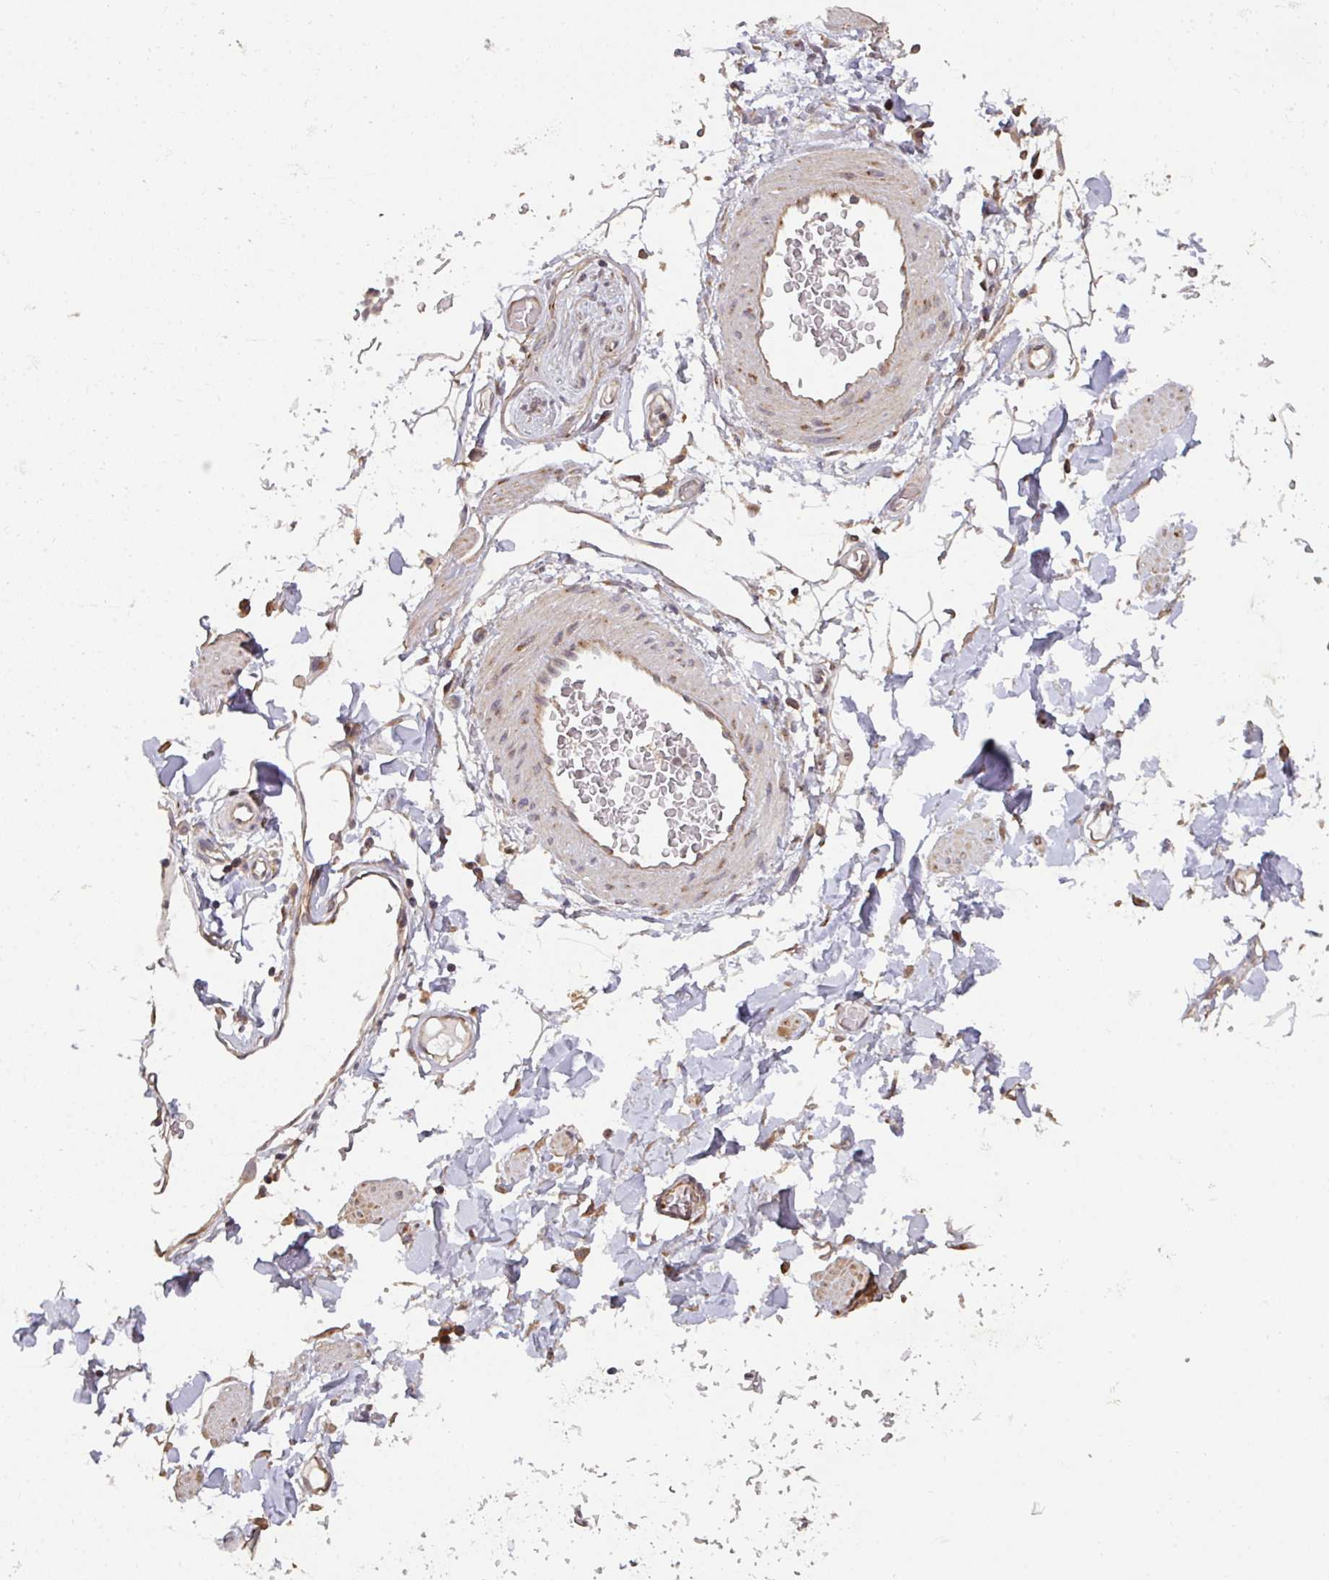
{"staining": {"intensity": "weak", "quantity": "<25%", "location": "cytoplasmic/membranous"}, "tissue": "adipose tissue", "cell_type": "Adipocytes", "image_type": "normal", "snomed": [{"axis": "morphology", "description": "Normal tissue, NOS"}, {"axis": "topography", "description": "Vulva"}, {"axis": "topography", "description": "Peripheral nerve tissue"}], "caption": "The immunohistochemistry photomicrograph has no significant staining in adipocytes of adipose tissue. The staining is performed using DAB (3,3'-diaminobenzidine) brown chromogen with nuclei counter-stained in using hematoxylin.", "gene": "CYFIP2", "patient": {"sex": "female", "age": 68}}